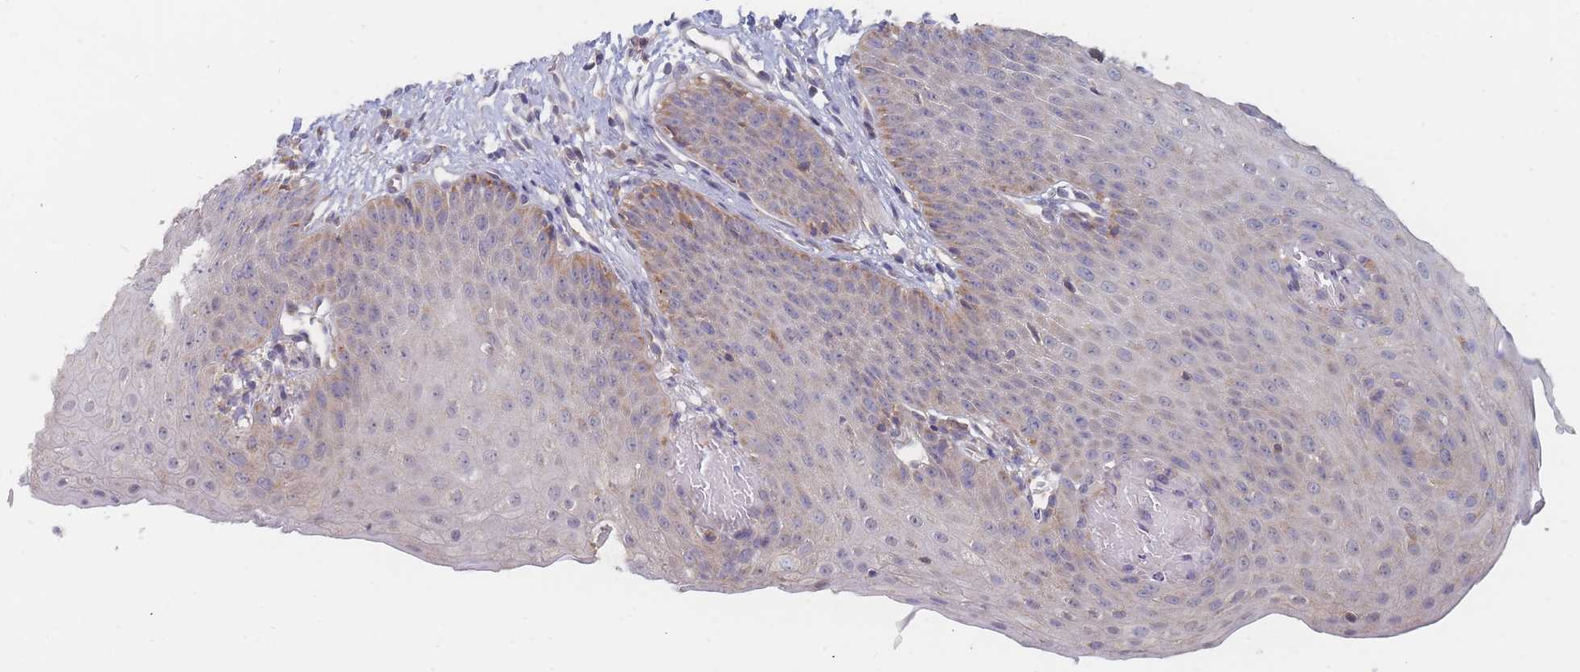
{"staining": {"intensity": "moderate", "quantity": "<25%", "location": "cytoplasmic/membranous"}, "tissue": "esophagus", "cell_type": "Squamous epithelial cells", "image_type": "normal", "snomed": [{"axis": "morphology", "description": "Normal tissue, NOS"}, {"axis": "topography", "description": "Esophagus"}], "caption": "Immunohistochemistry (IHC) (DAB (3,3'-diaminobenzidine)) staining of unremarkable esophagus demonstrates moderate cytoplasmic/membranous protein expression in about <25% of squamous epithelial cells. (Brightfield microscopy of DAB IHC at high magnification).", "gene": "PPP6C", "patient": {"sex": "male", "age": 71}}